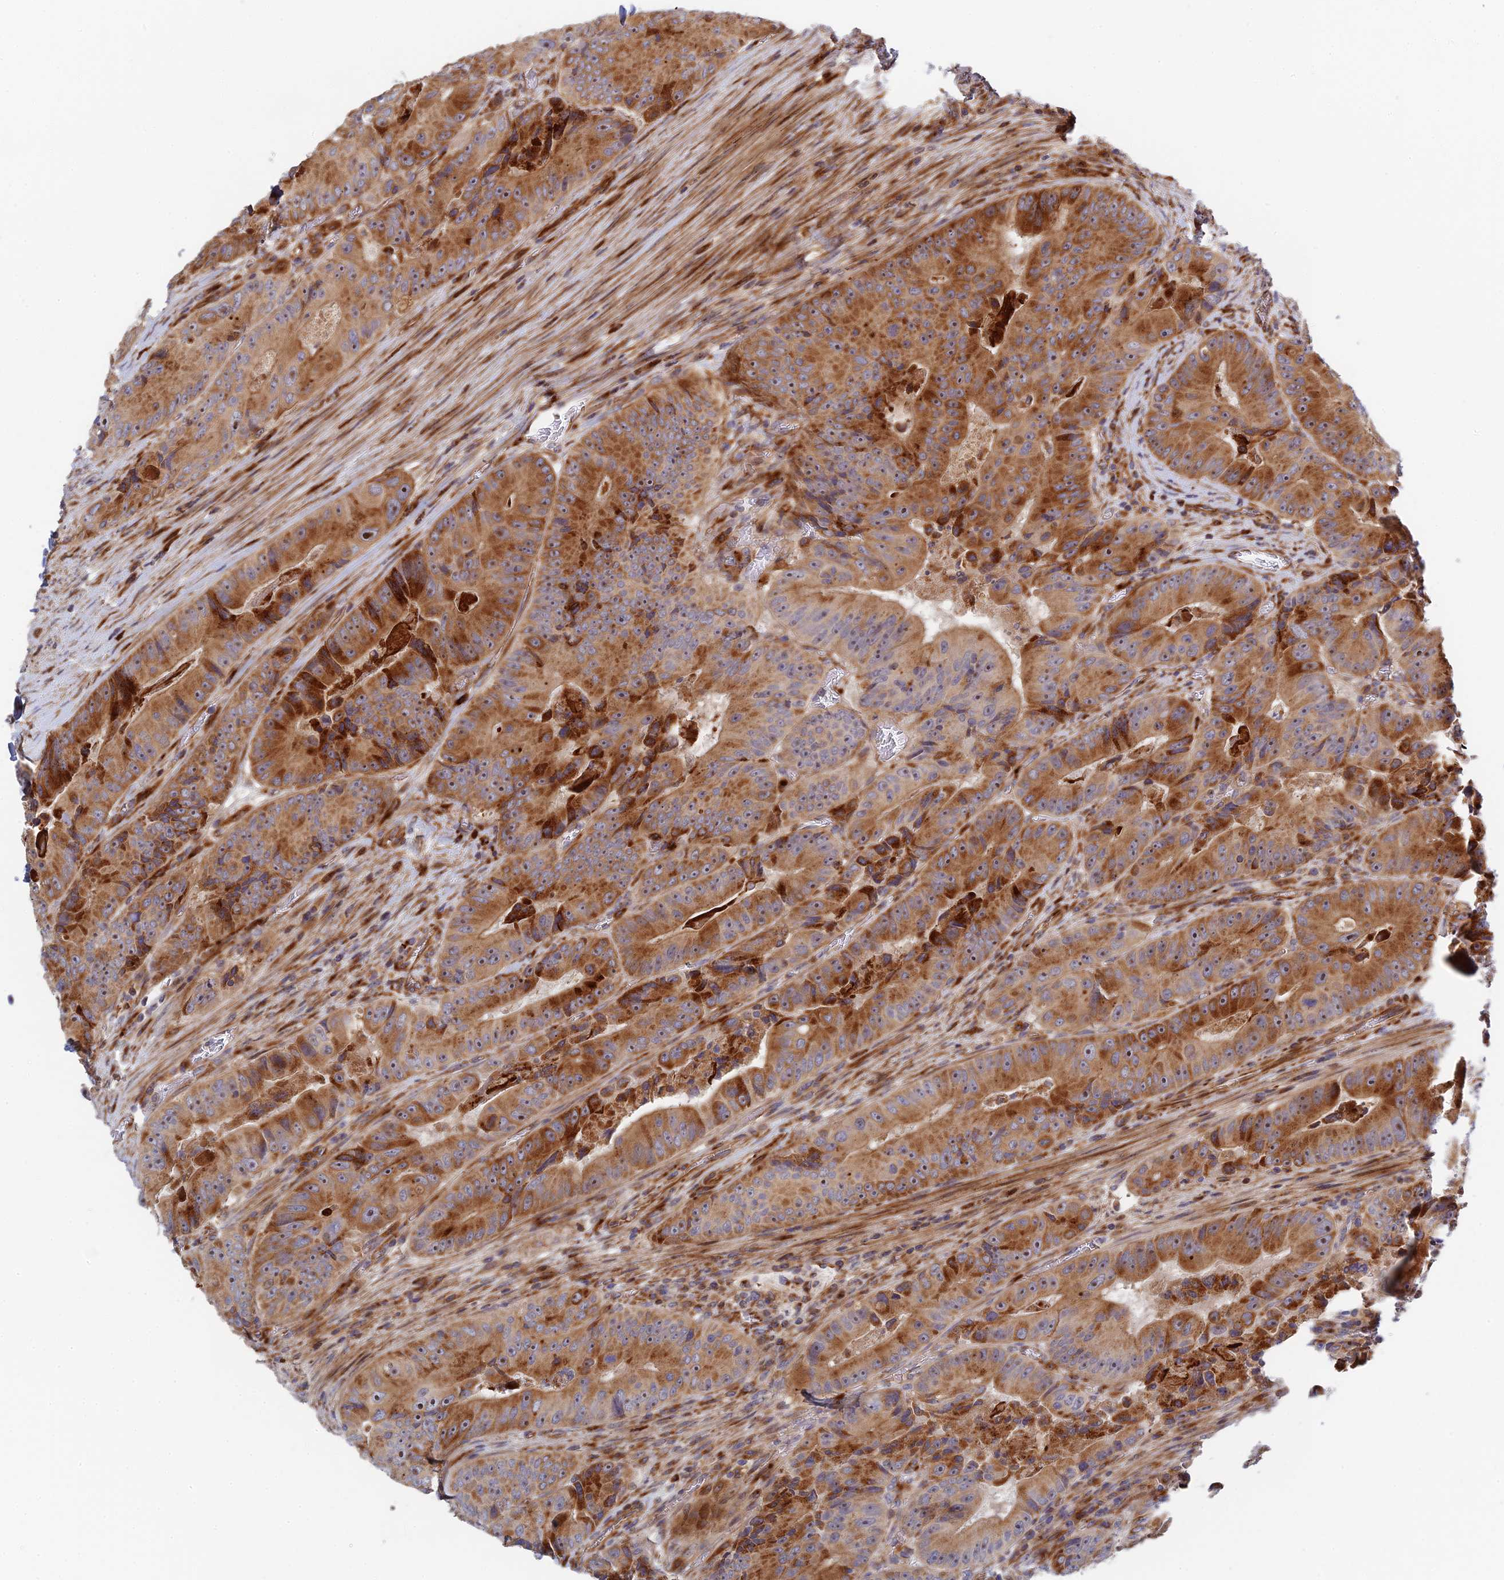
{"staining": {"intensity": "strong", "quantity": ">75%", "location": "cytoplasmic/membranous"}, "tissue": "colorectal cancer", "cell_type": "Tumor cells", "image_type": "cancer", "snomed": [{"axis": "morphology", "description": "Adenocarcinoma, NOS"}, {"axis": "topography", "description": "Colon"}], "caption": "Immunohistochemistry image of neoplastic tissue: human colorectal cancer (adenocarcinoma) stained using immunohistochemistry shows high levels of strong protein expression localized specifically in the cytoplasmic/membranous of tumor cells, appearing as a cytoplasmic/membranous brown color.", "gene": "PPP2R3C", "patient": {"sex": "female", "age": 86}}